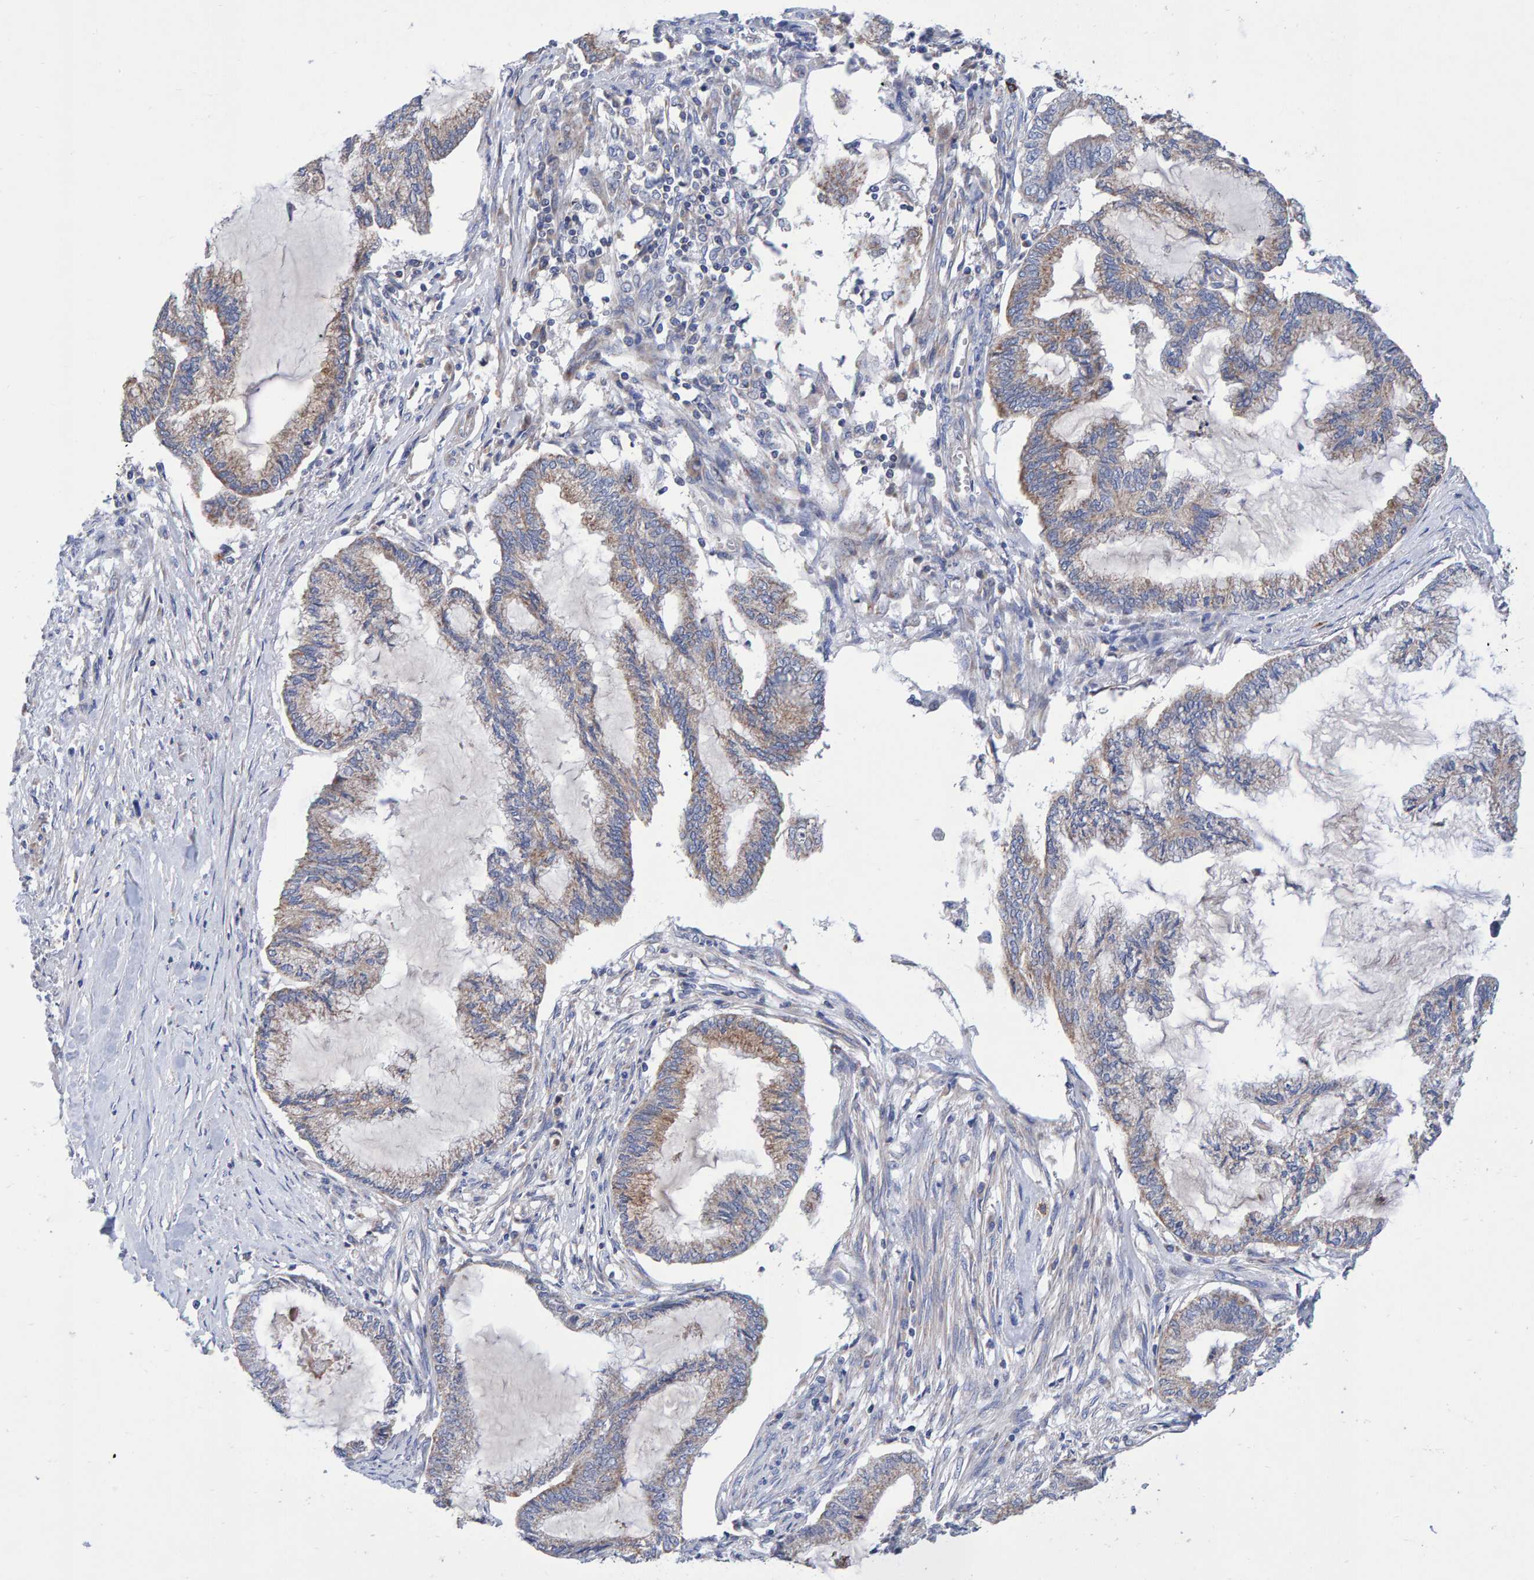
{"staining": {"intensity": "weak", "quantity": "<25%", "location": "cytoplasmic/membranous"}, "tissue": "endometrial cancer", "cell_type": "Tumor cells", "image_type": "cancer", "snomed": [{"axis": "morphology", "description": "Adenocarcinoma, NOS"}, {"axis": "topography", "description": "Endometrium"}], "caption": "DAB immunohistochemical staining of endometrial cancer (adenocarcinoma) reveals no significant positivity in tumor cells.", "gene": "EFR3A", "patient": {"sex": "female", "age": 86}}